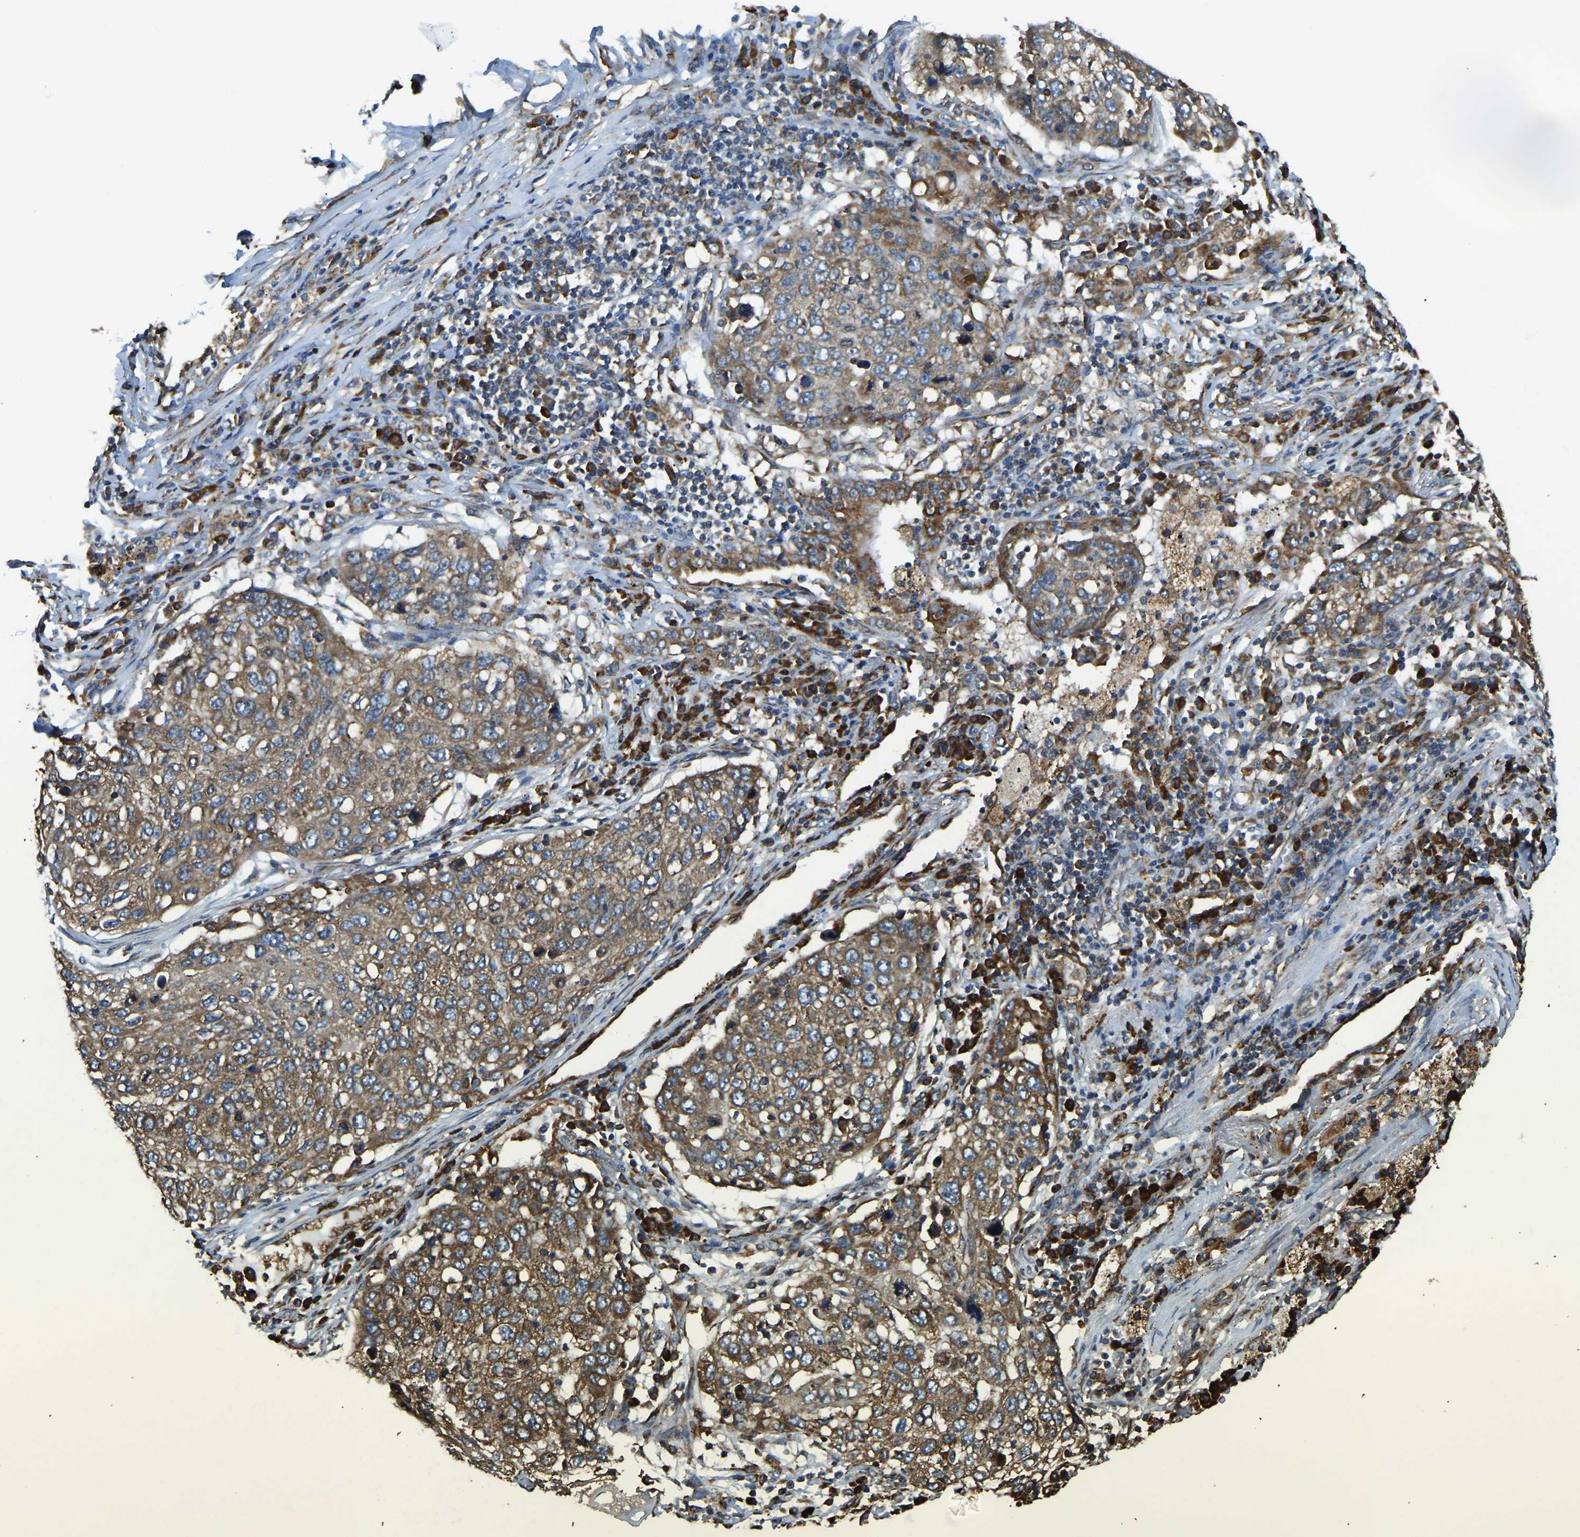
{"staining": {"intensity": "moderate", "quantity": ">75%", "location": "cytoplasmic/membranous"}, "tissue": "lung cancer", "cell_type": "Tumor cells", "image_type": "cancer", "snomed": [{"axis": "morphology", "description": "Squamous cell carcinoma, NOS"}, {"axis": "topography", "description": "Lung"}], "caption": "This histopathology image shows IHC staining of human lung squamous cell carcinoma, with medium moderate cytoplasmic/membranous positivity in approximately >75% of tumor cells.", "gene": "RNF115", "patient": {"sex": "female", "age": 63}}